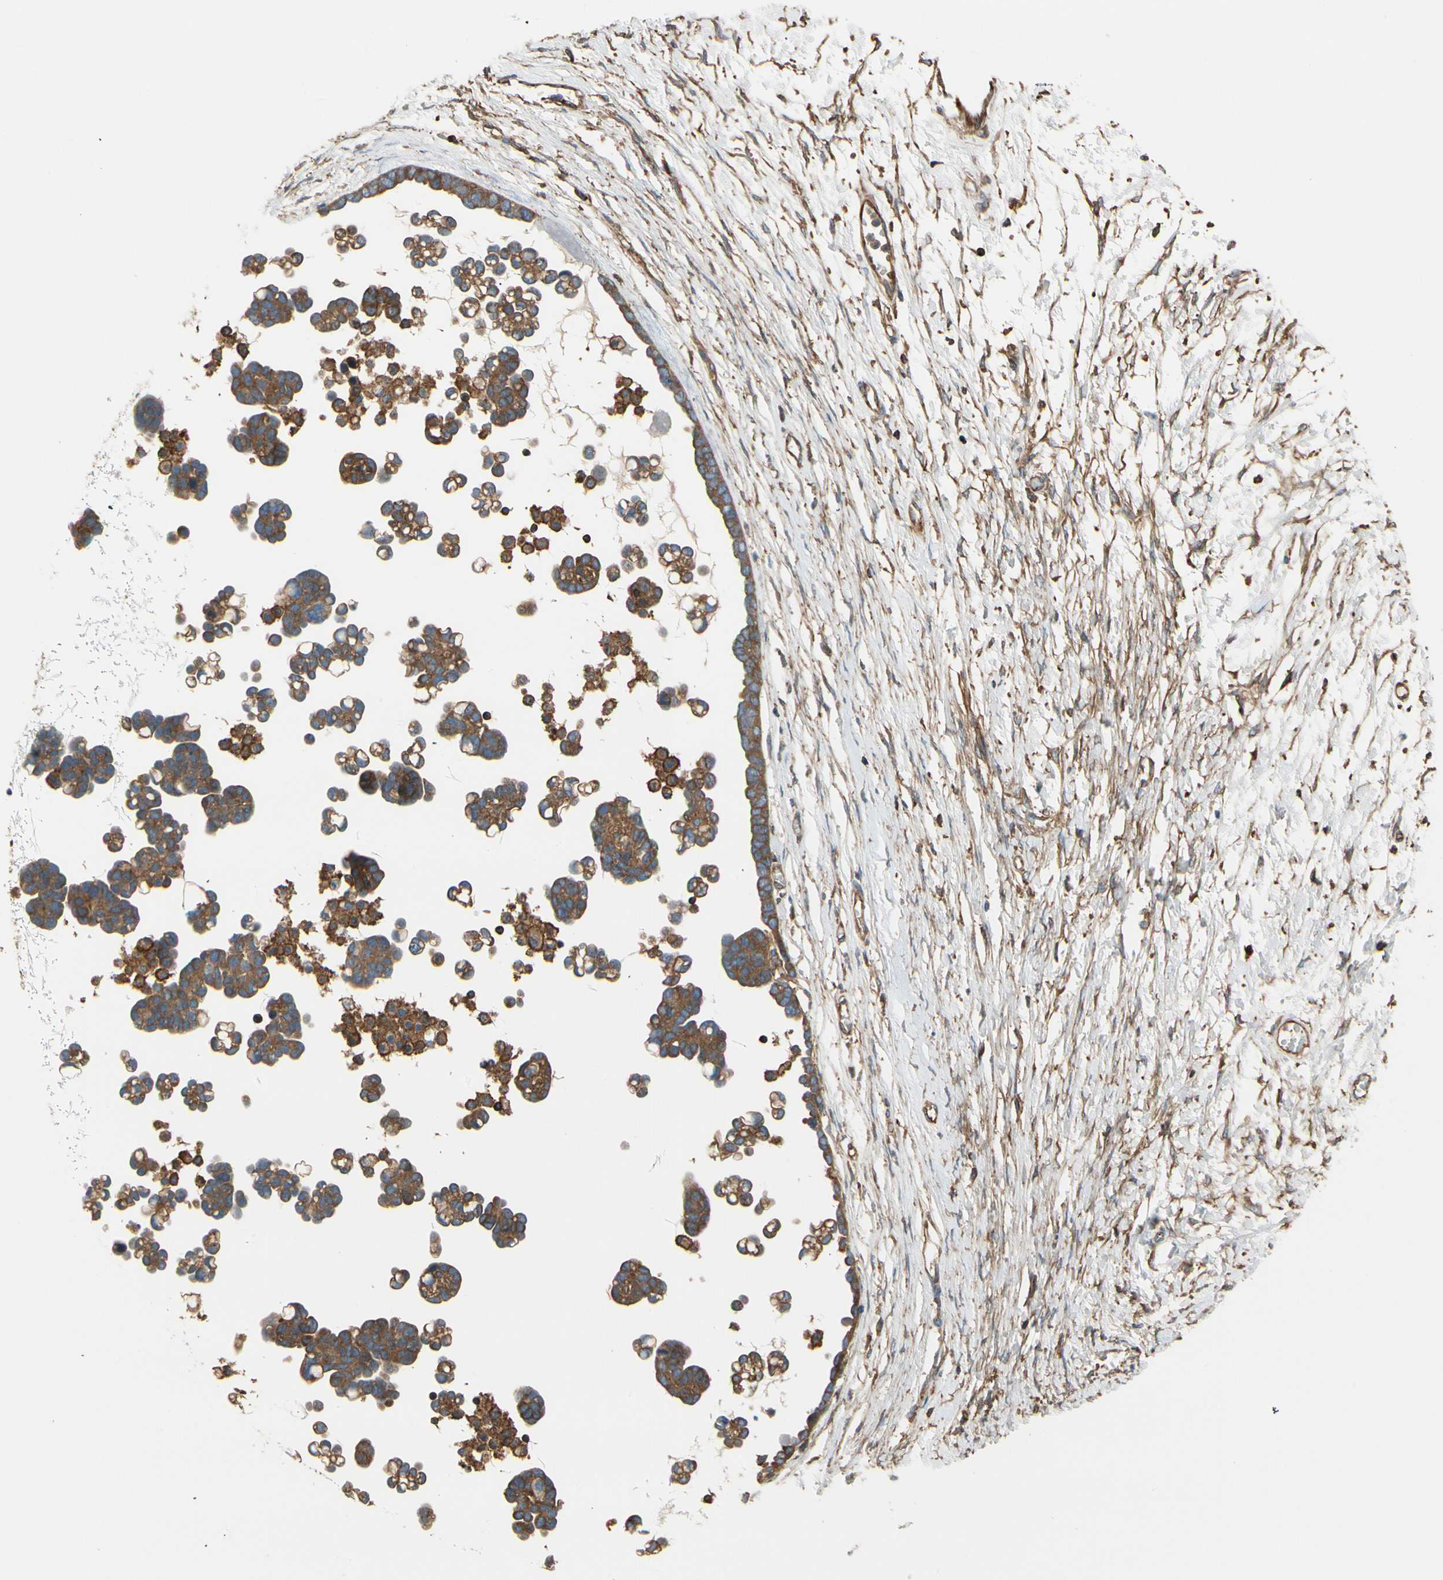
{"staining": {"intensity": "moderate", "quantity": ">75%", "location": "cytoplasmic/membranous"}, "tissue": "ovarian cancer", "cell_type": "Tumor cells", "image_type": "cancer", "snomed": [{"axis": "morphology", "description": "Cystadenocarcinoma, serous, NOS"}, {"axis": "topography", "description": "Ovary"}], "caption": "Moderate cytoplasmic/membranous positivity is seen in approximately >75% of tumor cells in ovarian cancer. (Brightfield microscopy of DAB IHC at high magnification).", "gene": "EPS15", "patient": {"sex": "female", "age": 54}}